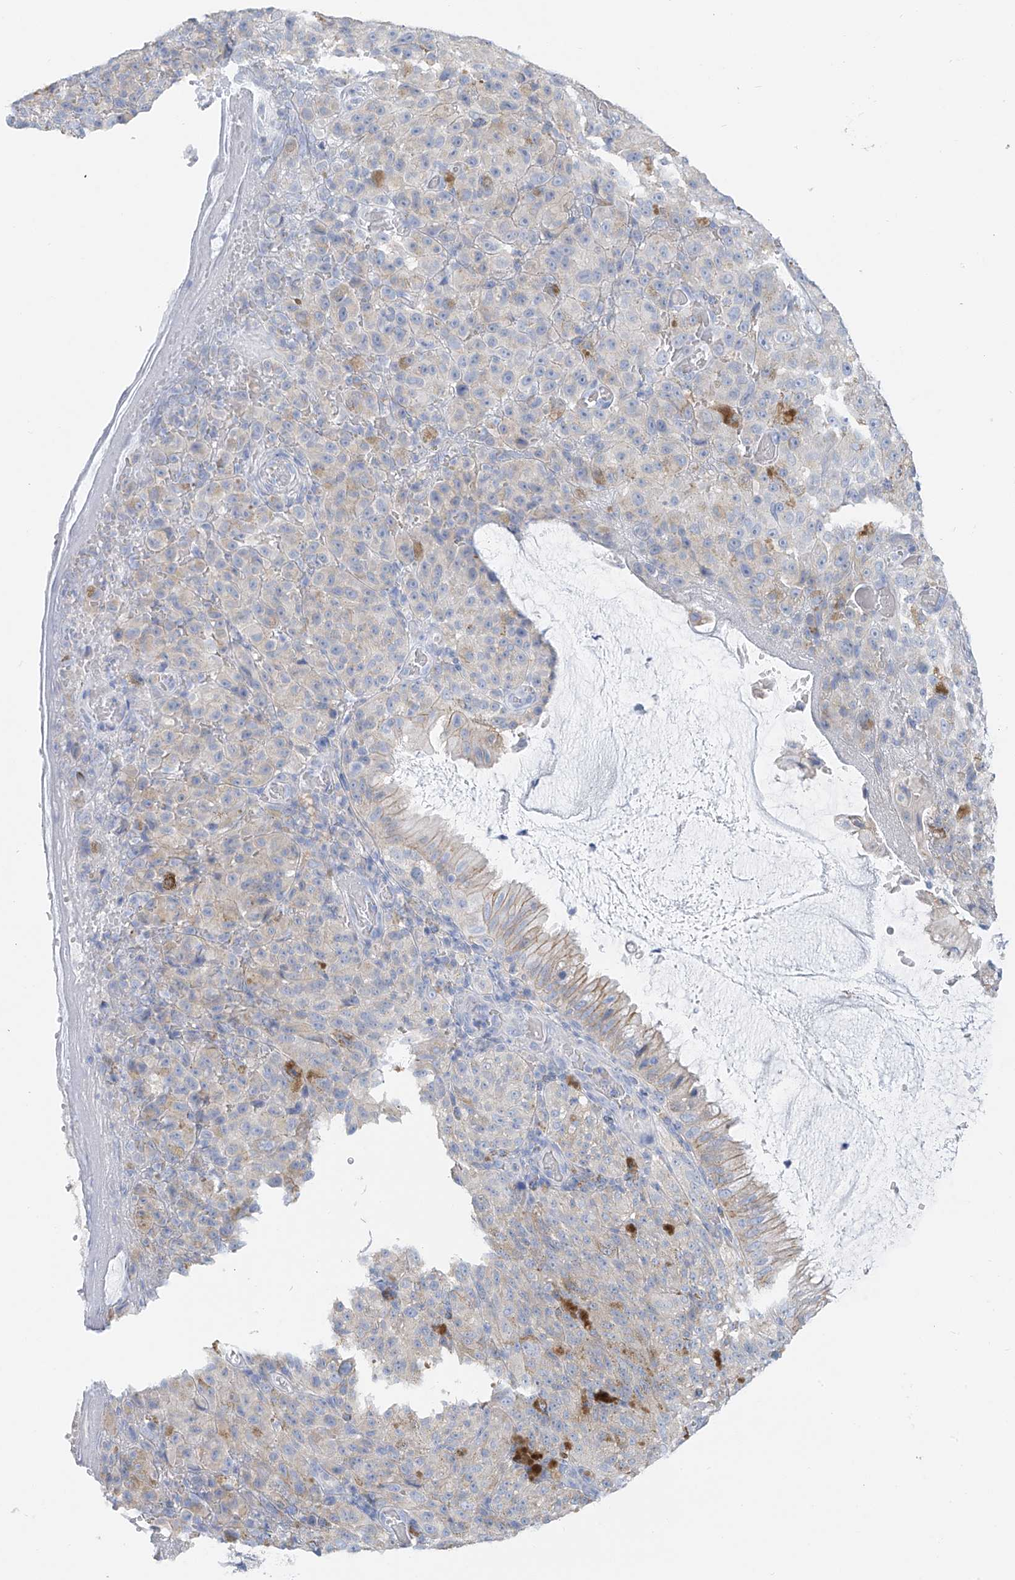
{"staining": {"intensity": "negative", "quantity": "none", "location": "none"}, "tissue": "melanoma", "cell_type": "Tumor cells", "image_type": "cancer", "snomed": [{"axis": "morphology", "description": "Malignant melanoma, NOS"}, {"axis": "topography", "description": "Rectum"}], "caption": "Melanoma was stained to show a protein in brown. There is no significant expression in tumor cells. Nuclei are stained in blue.", "gene": "POMGNT2", "patient": {"sex": "female", "age": 81}}